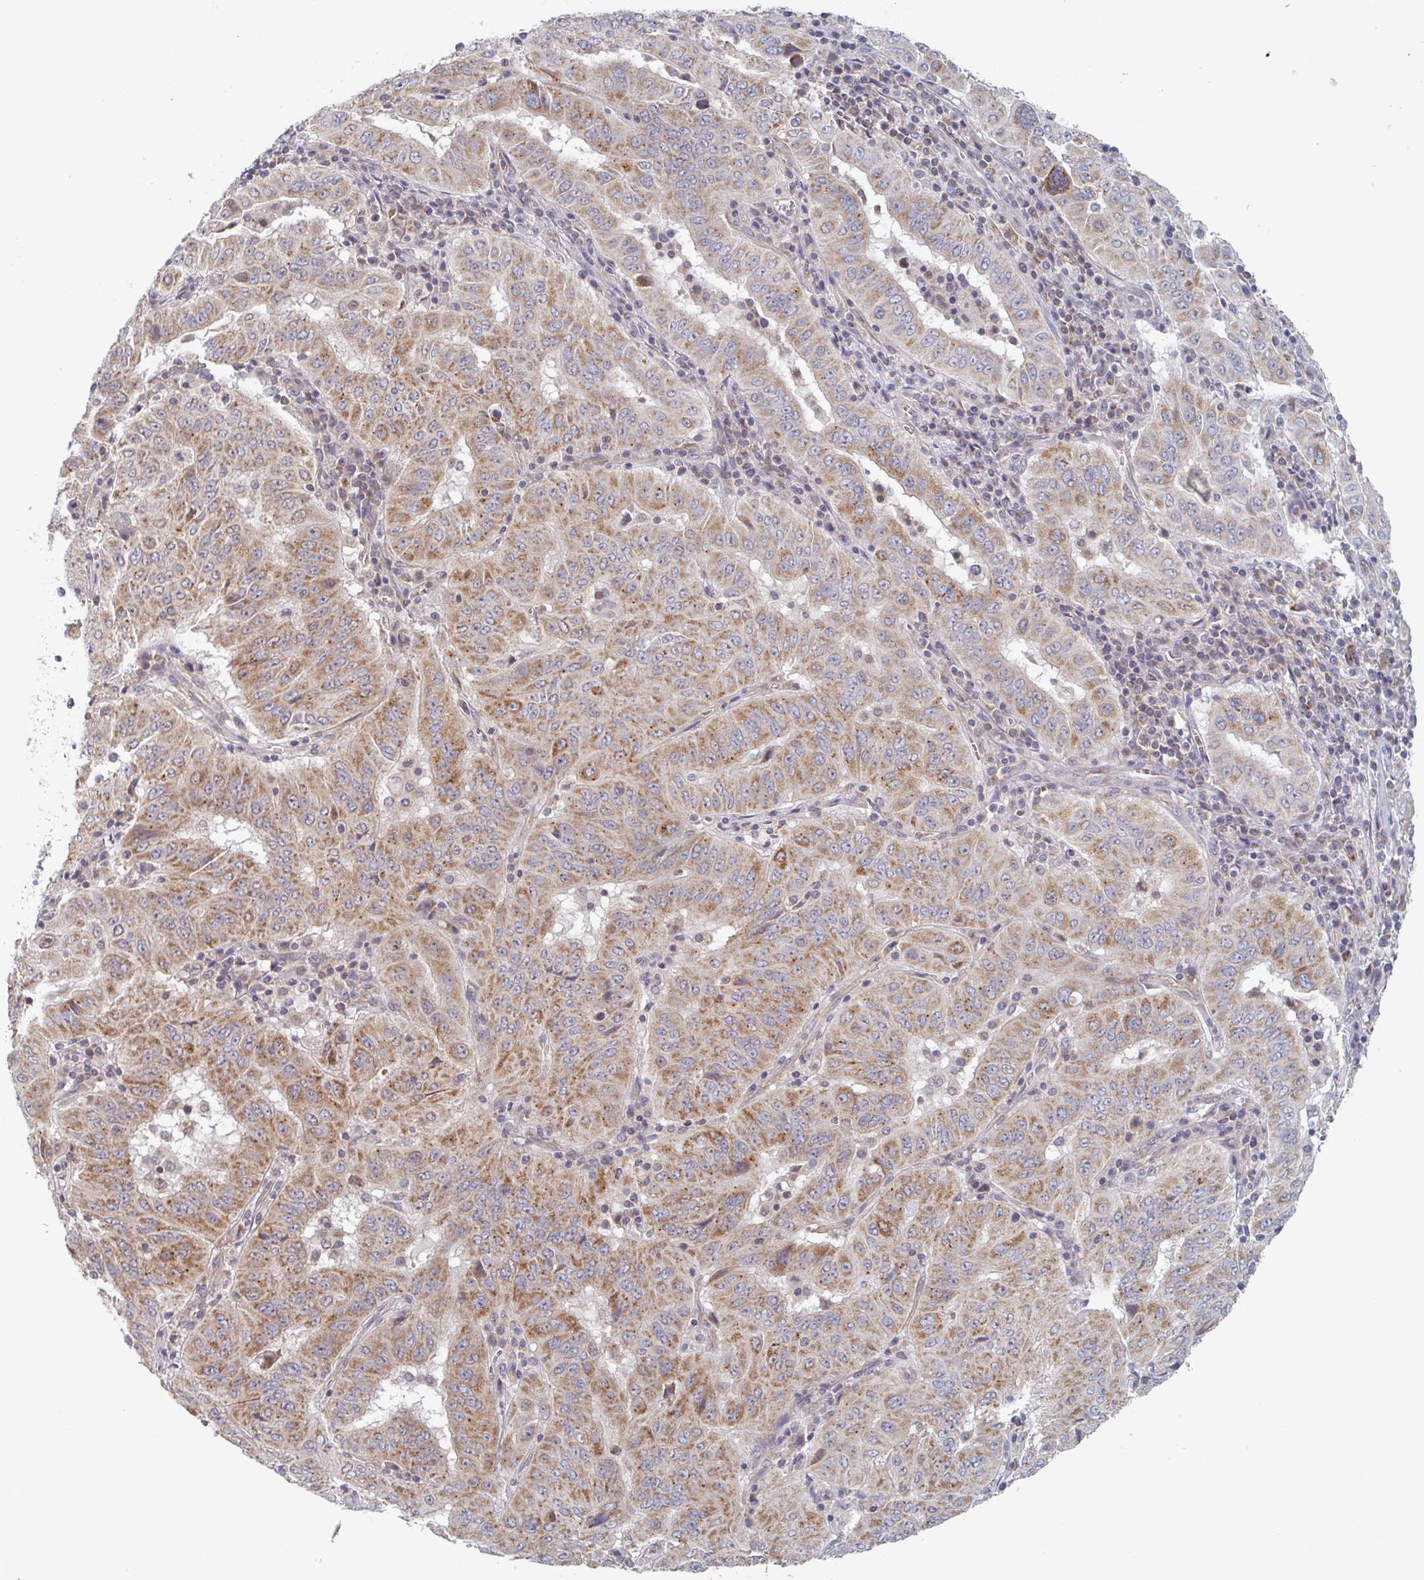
{"staining": {"intensity": "moderate", "quantity": ">75%", "location": "cytoplasmic/membranous"}, "tissue": "pancreatic cancer", "cell_type": "Tumor cells", "image_type": "cancer", "snomed": [{"axis": "morphology", "description": "Adenocarcinoma, NOS"}, {"axis": "topography", "description": "Pancreas"}], "caption": "Brown immunohistochemical staining in adenocarcinoma (pancreatic) shows moderate cytoplasmic/membranous expression in approximately >75% of tumor cells.", "gene": "SURF1", "patient": {"sex": "male", "age": 63}}